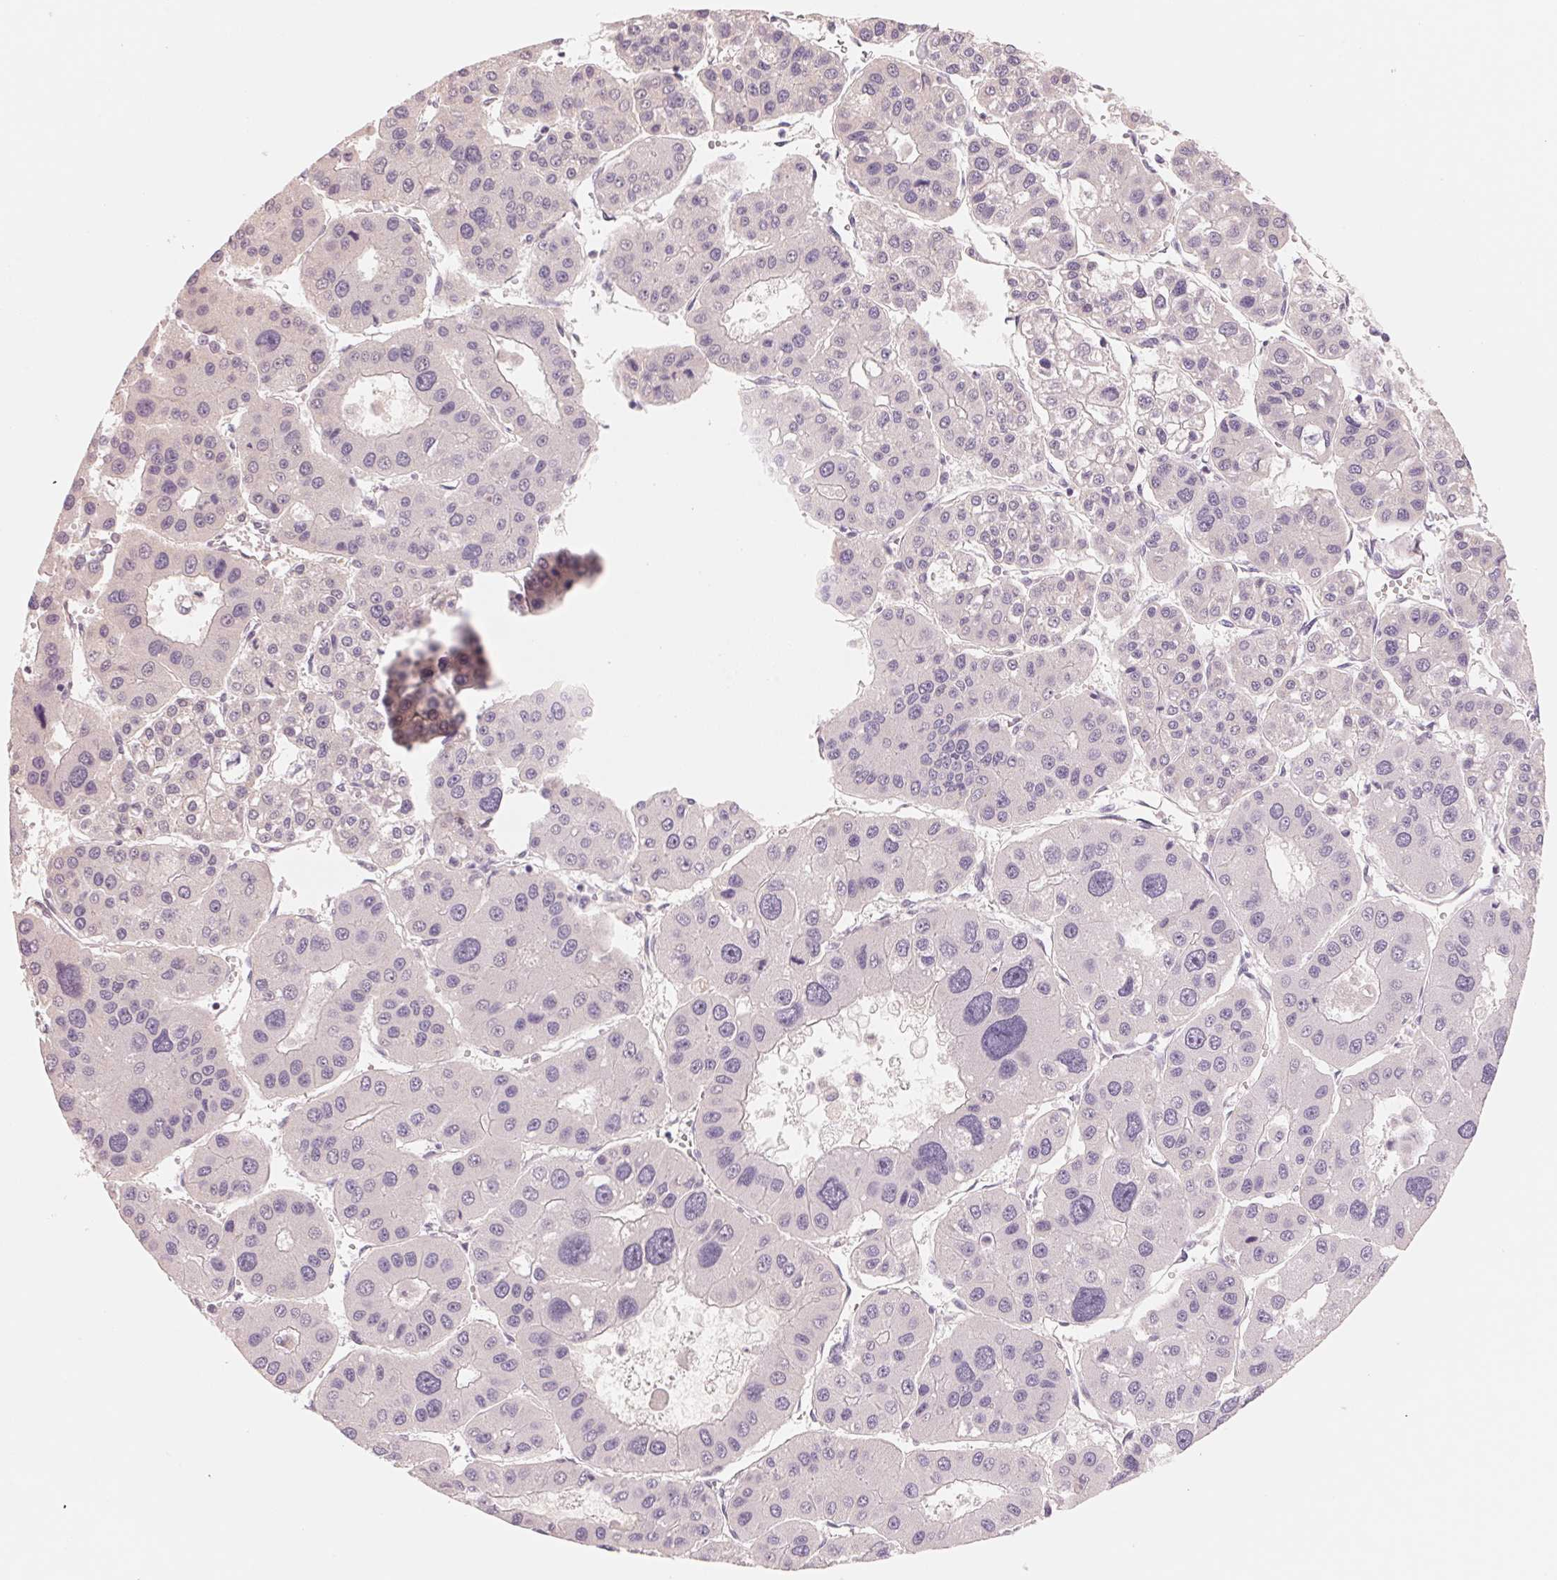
{"staining": {"intensity": "negative", "quantity": "none", "location": "none"}, "tissue": "liver cancer", "cell_type": "Tumor cells", "image_type": "cancer", "snomed": [{"axis": "morphology", "description": "Carcinoma, Hepatocellular, NOS"}, {"axis": "topography", "description": "Liver"}], "caption": "Micrograph shows no significant protein expression in tumor cells of liver hepatocellular carcinoma.", "gene": "CFHR2", "patient": {"sex": "male", "age": 73}}